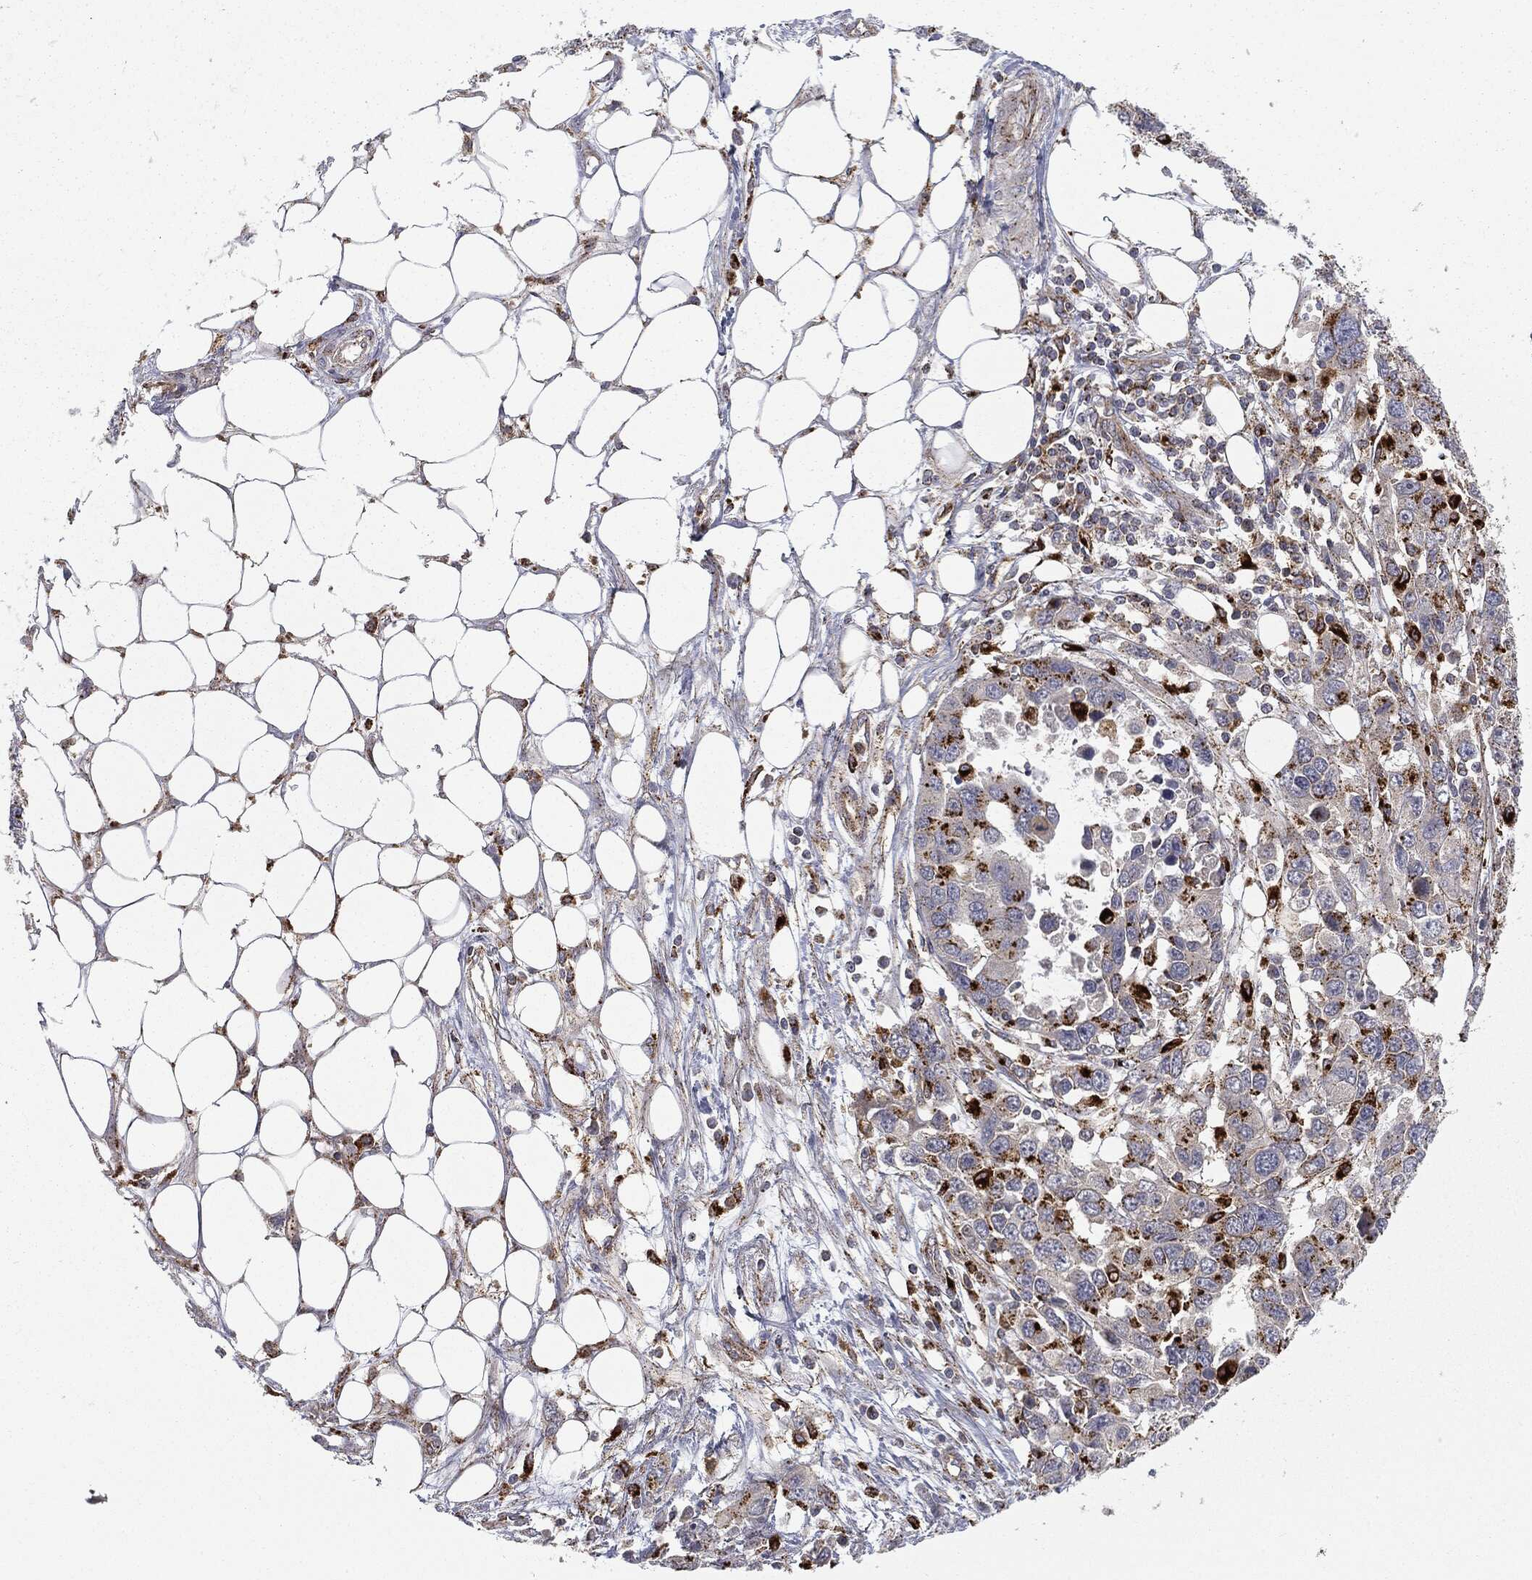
{"staining": {"intensity": "strong", "quantity": ">75%", "location": "cytoplasmic/membranous"}, "tissue": "ovarian cancer", "cell_type": "Tumor cells", "image_type": "cancer", "snomed": [{"axis": "morphology", "description": "Cystadenocarcinoma, serous, NOS"}, {"axis": "topography", "description": "Ovary"}], "caption": "There is high levels of strong cytoplasmic/membranous expression in tumor cells of serous cystadenocarcinoma (ovarian), as demonstrated by immunohistochemical staining (brown color).", "gene": "CTSA", "patient": {"sex": "female", "age": 76}}